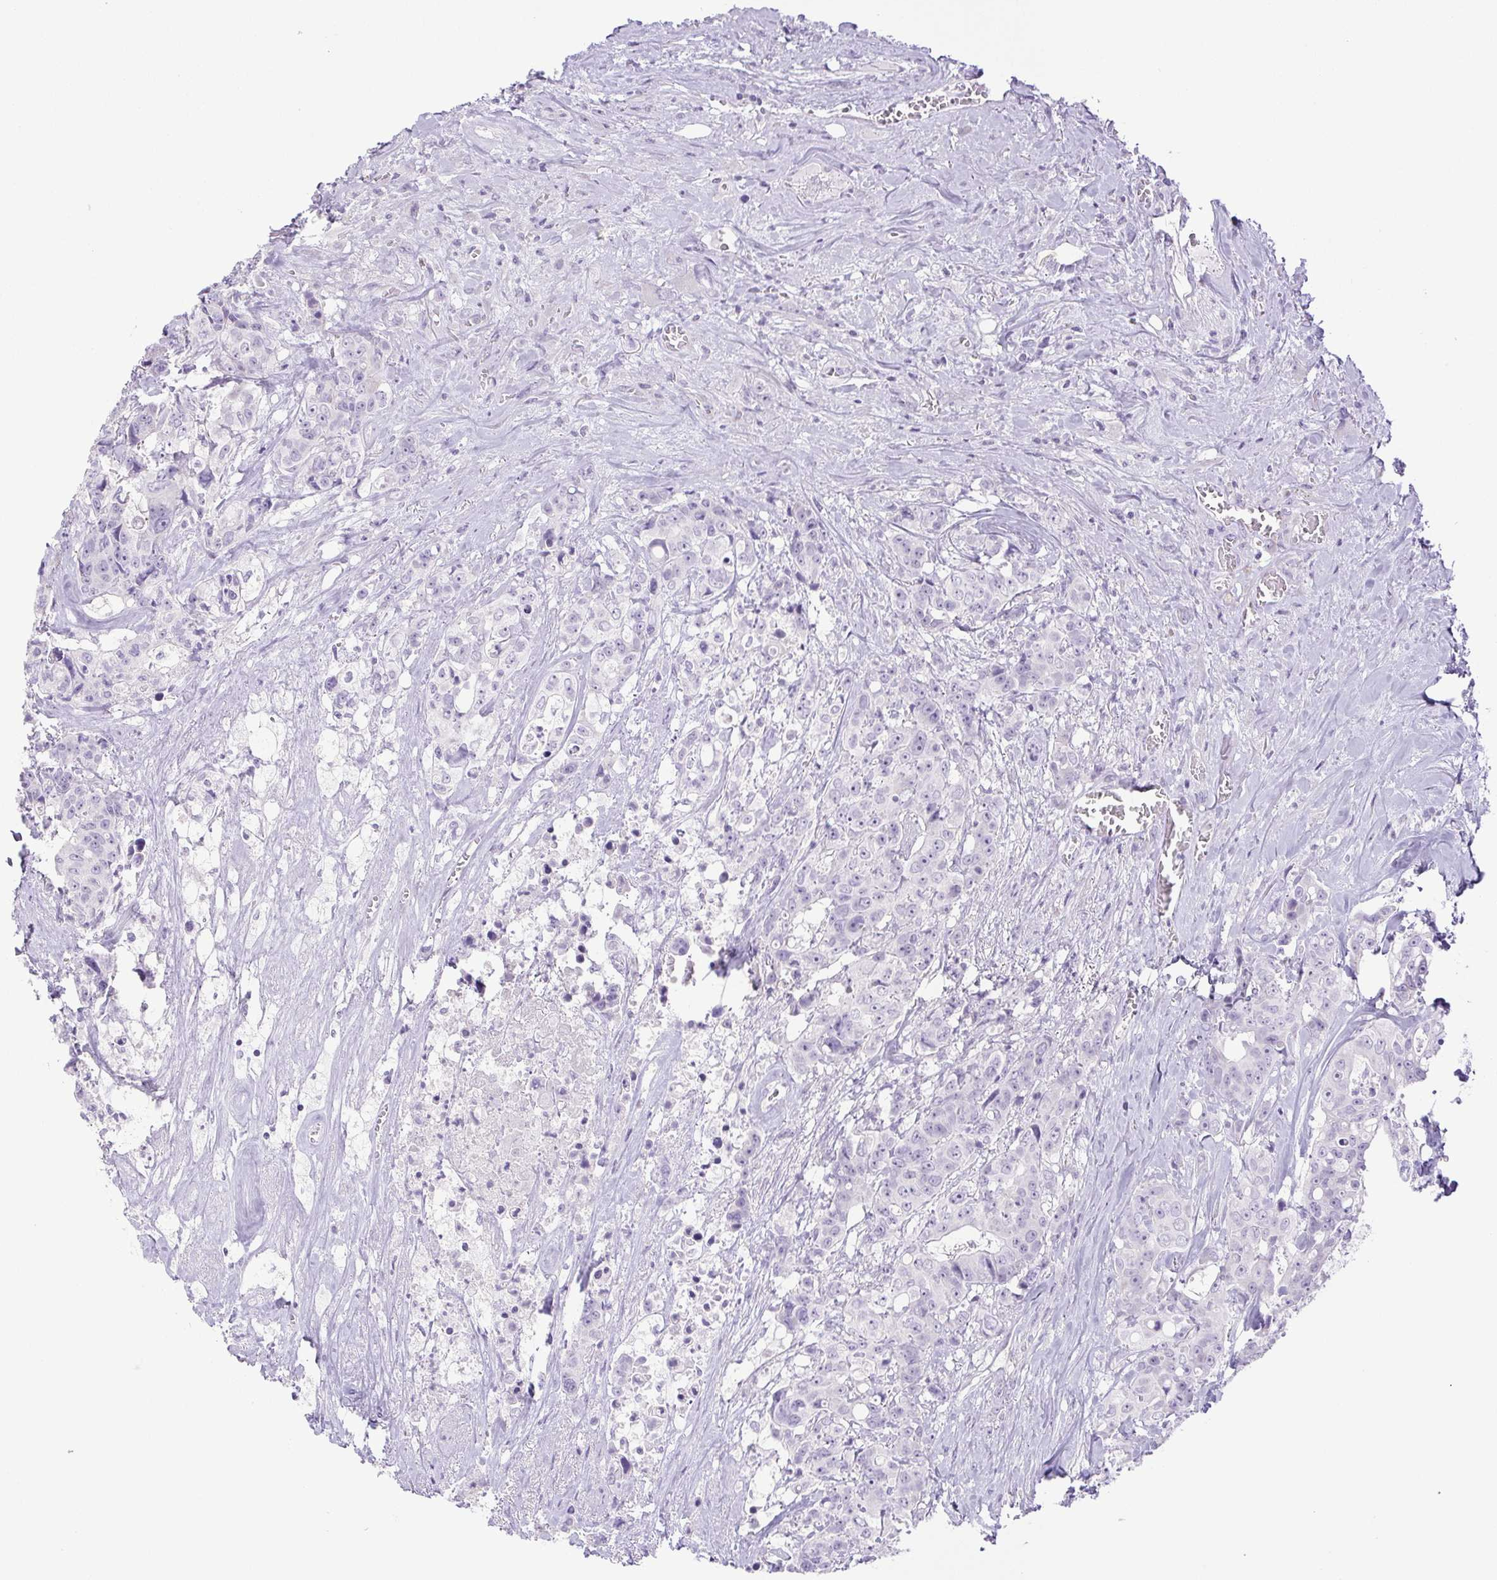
{"staining": {"intensity": "negative", "quantity": "none", "location": "none"}, "tissue": "colorectal cancer", "cell_type": "Tumor cells", "image_type": "cancer", "snomed": [{"axis": "morphology", "description": "Adenocarcinoma, NOS"}, {"axis": "topography", "description": "Rectum"}], "caption": "Immunohistochemical staining of human colorectal cancer (adenocarcinoma) displays no significant expression in tumor cells.", "gene": "PAPPA2", "patient": {"sex": "female", "age": 62}}